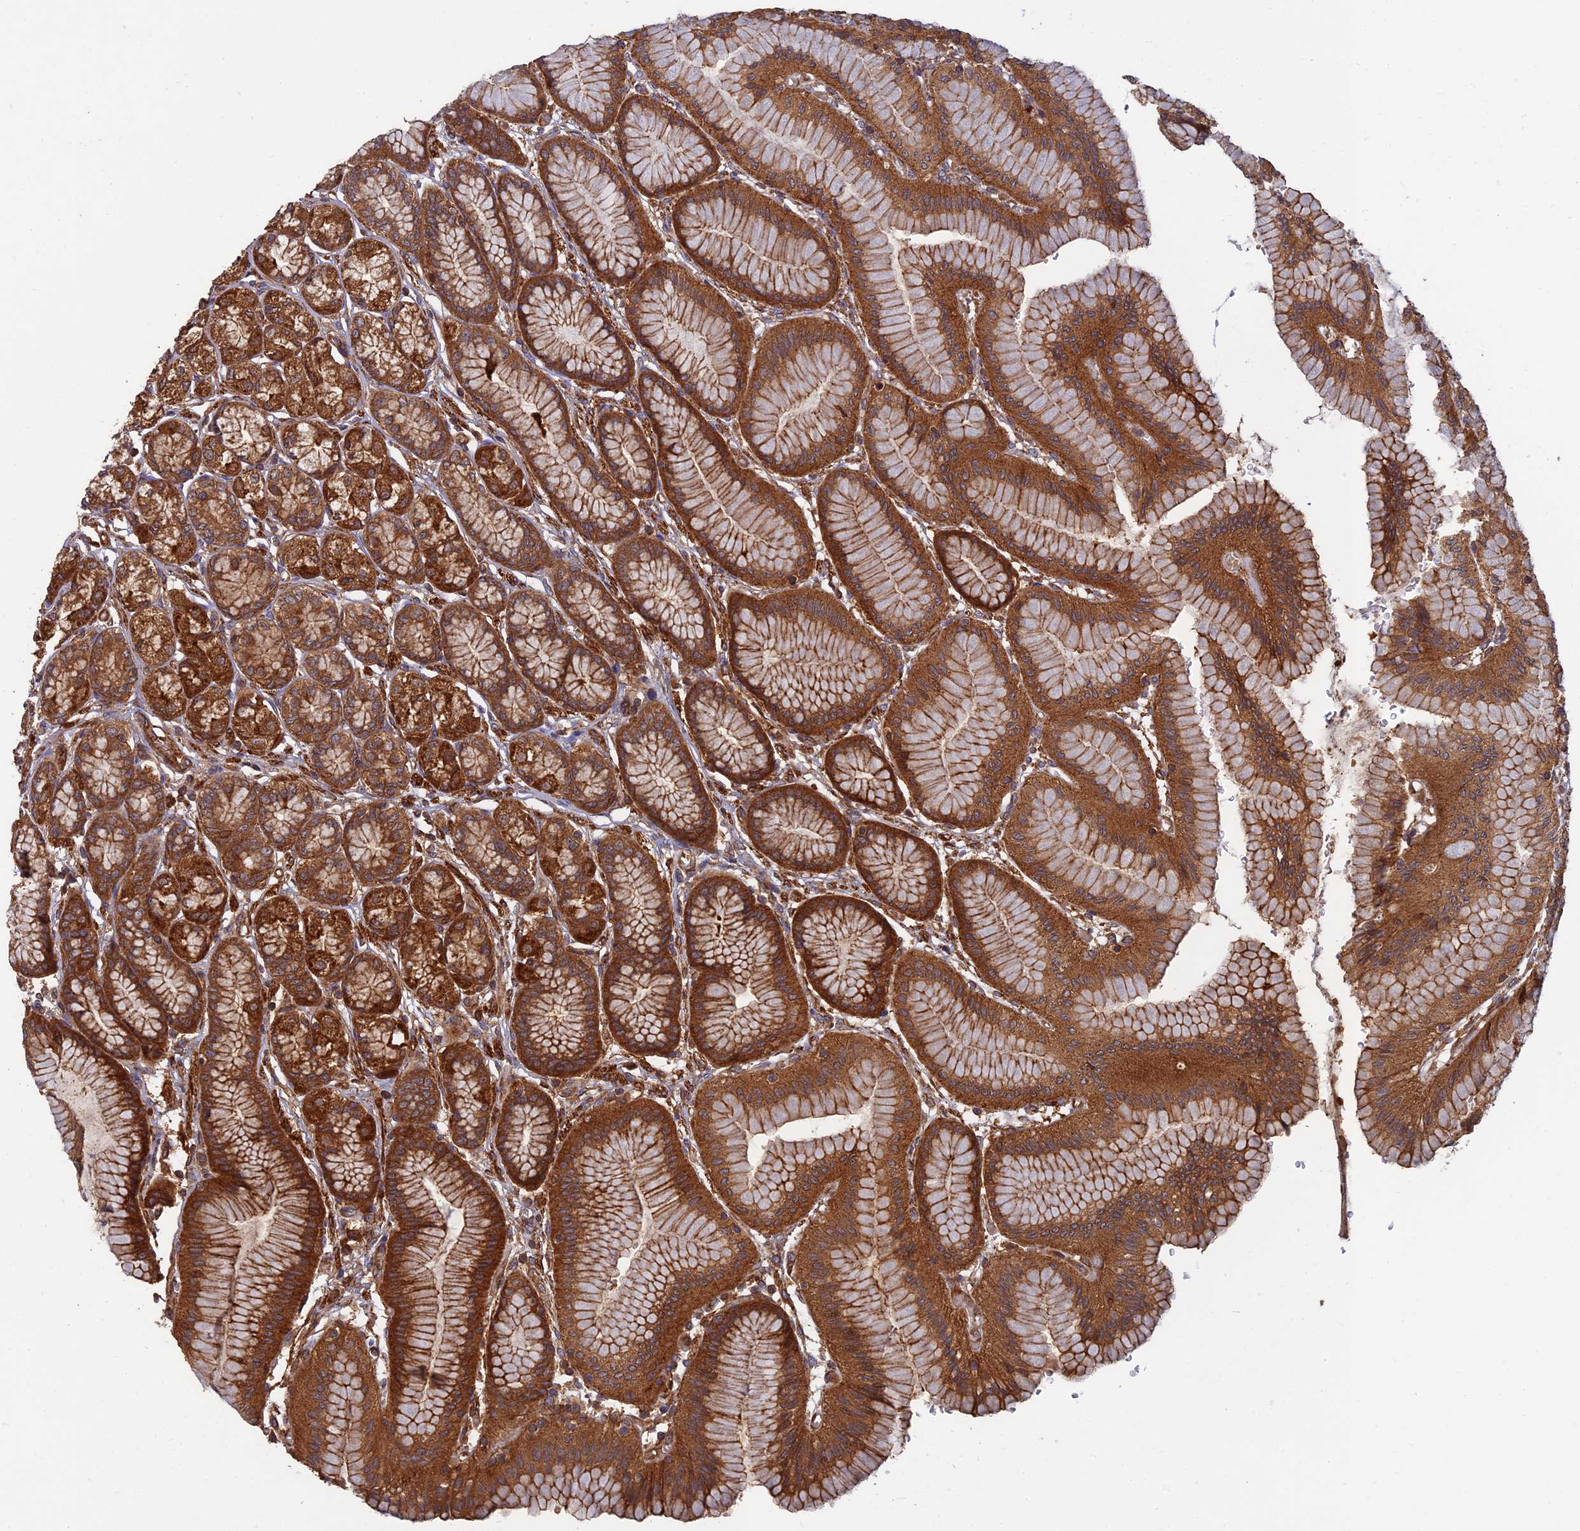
{"staining": {"intensity": "strong", "quantity": ">75%", "location": "cytoplasmic/membranous"}, "tissue": "stomach", "cell_type": "Glandular cells", "image_type": "normal", "snomed": [{"axis": "morphology", "description": "Normal tissue, NOS"}, {"axis": "morphology", "description": "Adenocarcinoma, NOS"}, {"axis": "morphology", "description": "Adenocarcinoma, High grade"}, {"axis": "topography", "description": "Stomach, upper"}, {"axis": "topography", "description": "Stomach"}], "caption": "Glandular cells exhibit high levels of strong cytoplasmic/membranous expression in about >75% of cells in unremarkable human stomach.", "gene": "RELCH", "patient": {"sex": "female", "age": 65}}